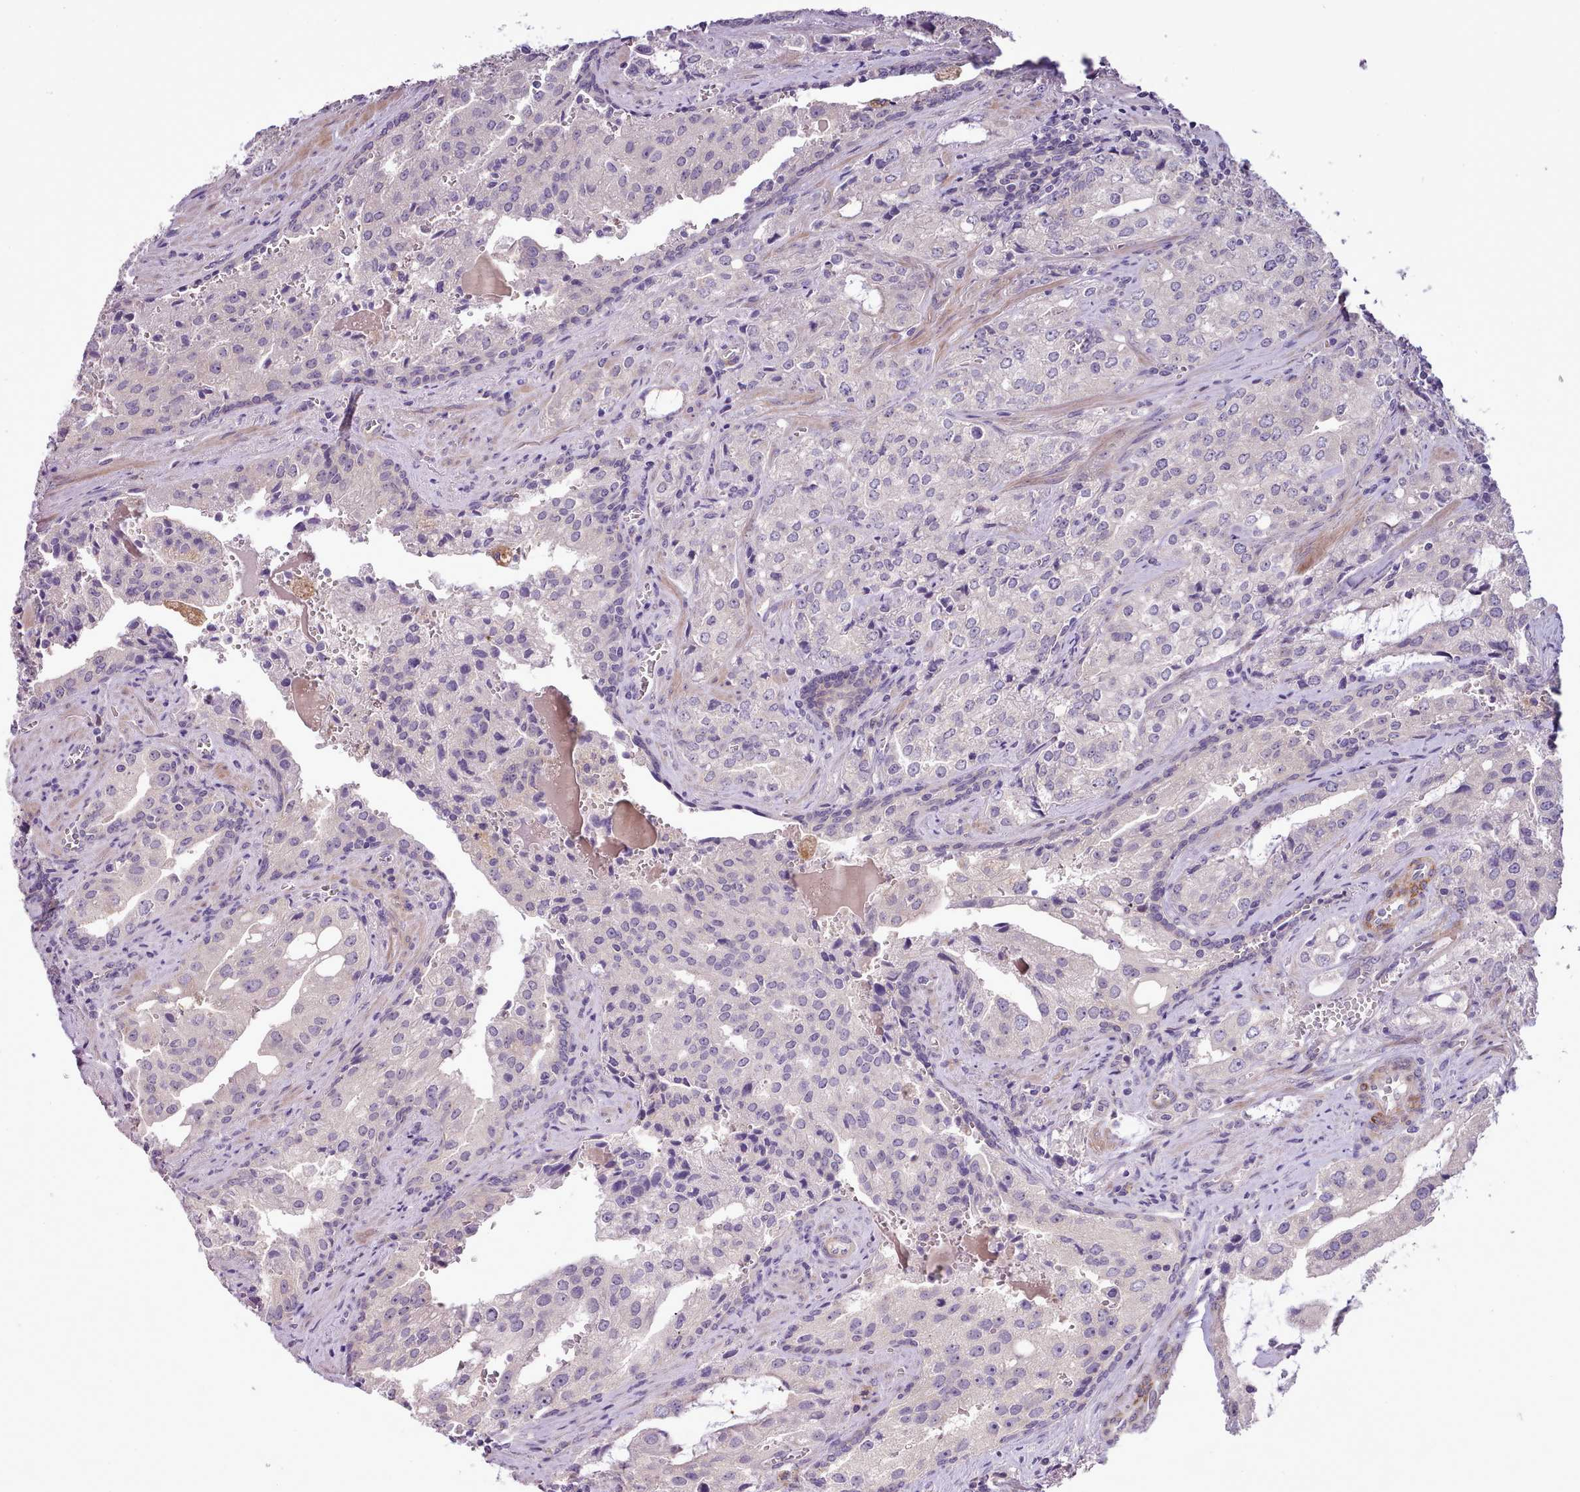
{"staining": {"intensity": "negative", "quantity": "none", "location": "none"}, "tissue": "prostate cancer", "cell_type": "Tumor cells", "image_type": "cancer", "snomed": [{"axis": "morphology", "description": "Adenocarcinoma, High grade"}, {"axis": "topography", "description": "Prostate"}], "caption": "DAB immunohistochemical staining of human prostate cancer displays no significant positivity in tumor cells.", "gene": "SETX", "patient": {"sex": "male", "age": 68}}